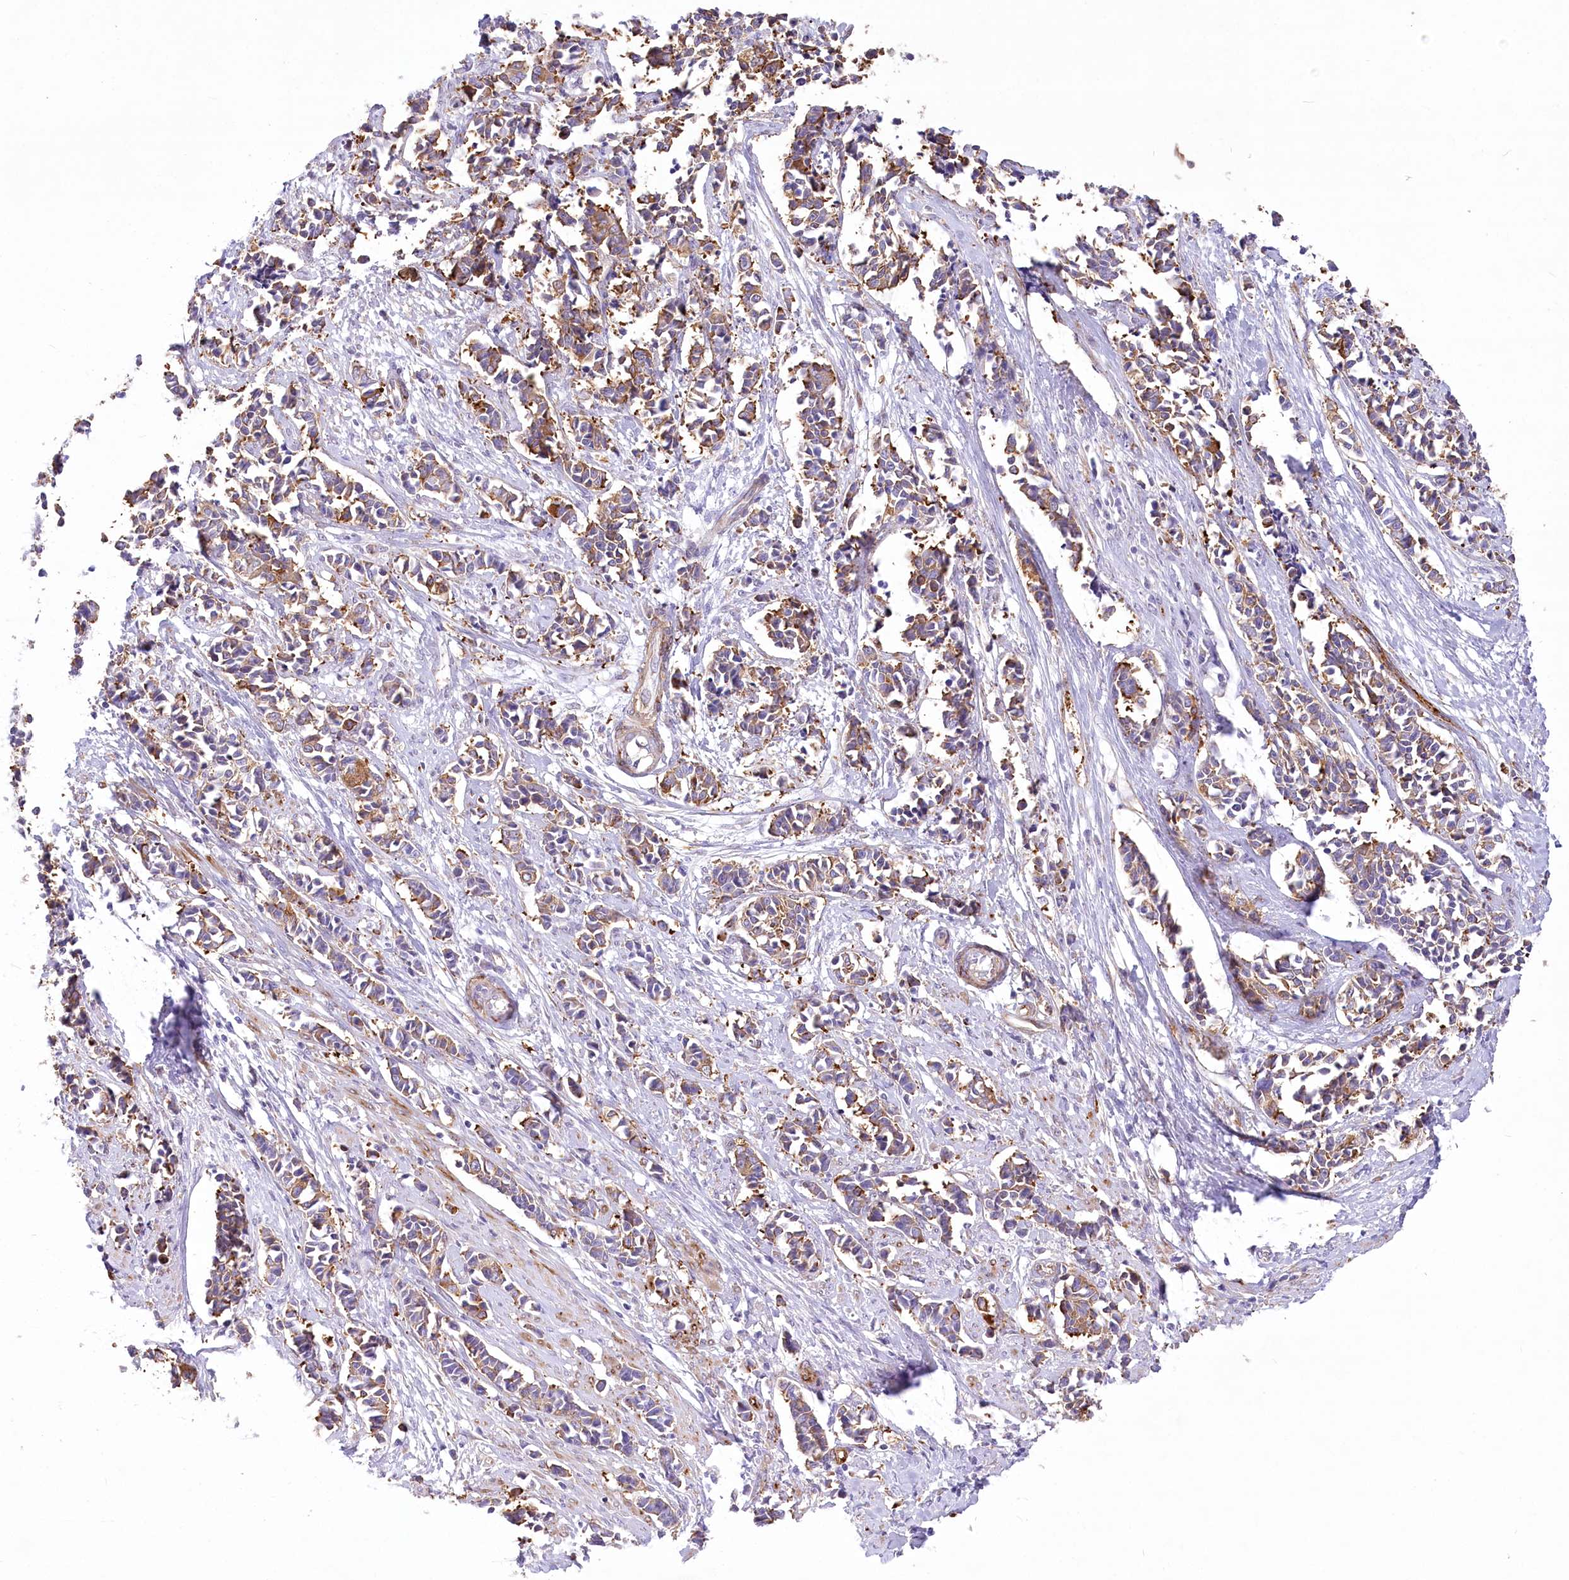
{"staining": {"intensity": "moderate", "quantity": ">75%", "location": "cytoplasmic/membranous"}, "tissue": "cervical cancer", "cell_type": "Tumor cells", "image_type": "cancer", "snomed": [{"axis": "morphology", "description": "Normal tissue, NOS"}, {"axis": "morphology", "description": "Squamous cell carcinoma, NOS"}, {"axis": "topography", "description": "Cervix"}], "caption": "Moderate cytoplasmic/membranous positivity for a protein is seen in about >75% of tumor cells of cervical cancer using IHC.", "gene": "ANGPTL3", "patient": {"sex": "female", "age": 35}}